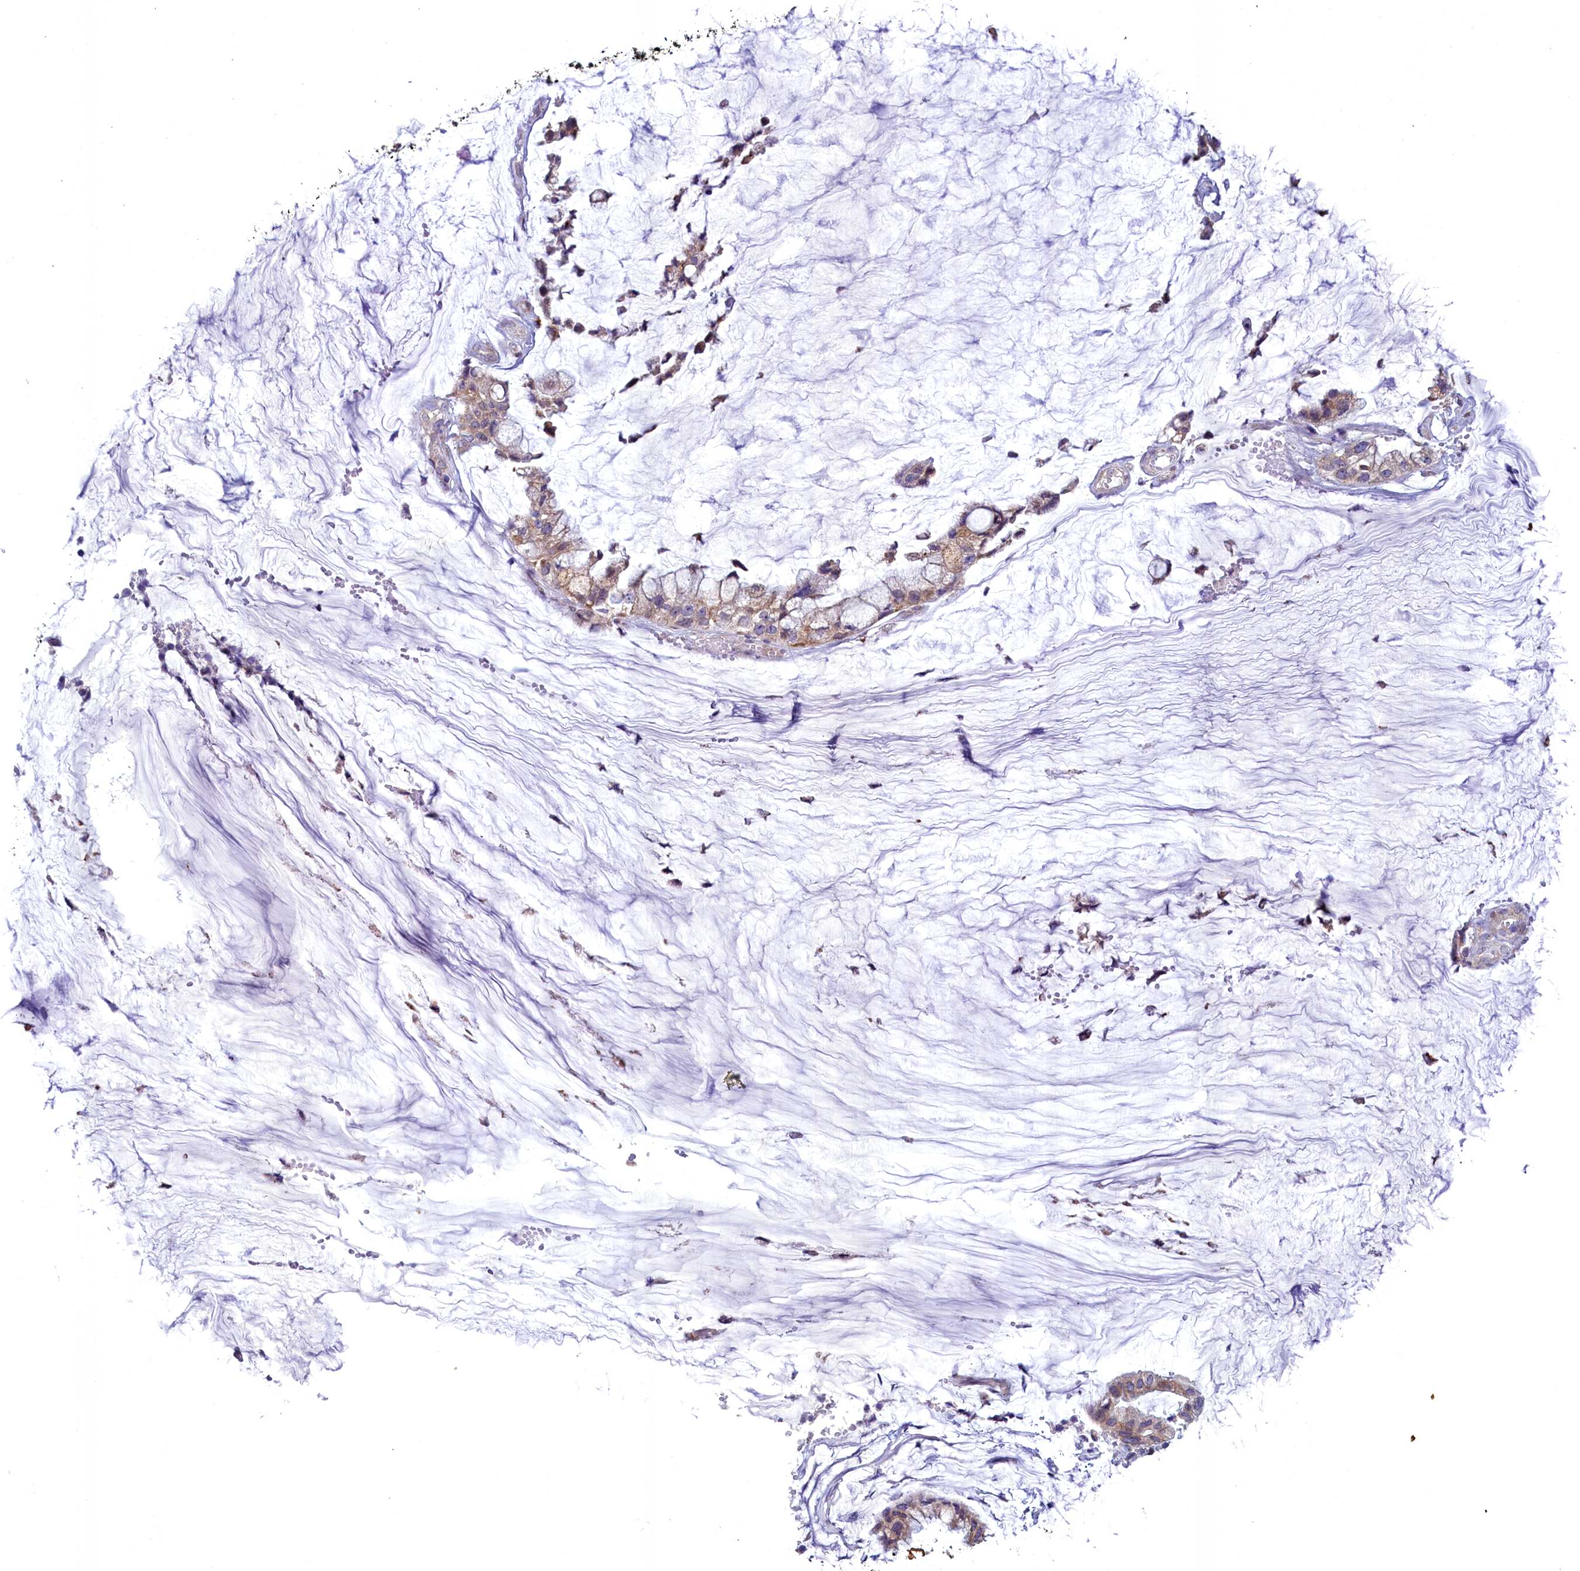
{"staining": {"intensity": "weak", "quantity": "25%-75%", "location": "cytoplasmic/membranous"}, "tissue": "ovarian cancer", "cell_type": "Tumor cells", "image_type": "cancer", "snomed": [{"axis": "morphology", "description": "Cystadenocarcinoma, mucinous, NOS"}, {"axis": "topography", "description": "Ovary"}], "caption": "Ovarian cancer (mucinous cystadenocarcinoma) stained with a protein marker shows weak staining in tumor cells.", "gene": "ACAD8", "patient": {"sex": "female", "age": 39}}